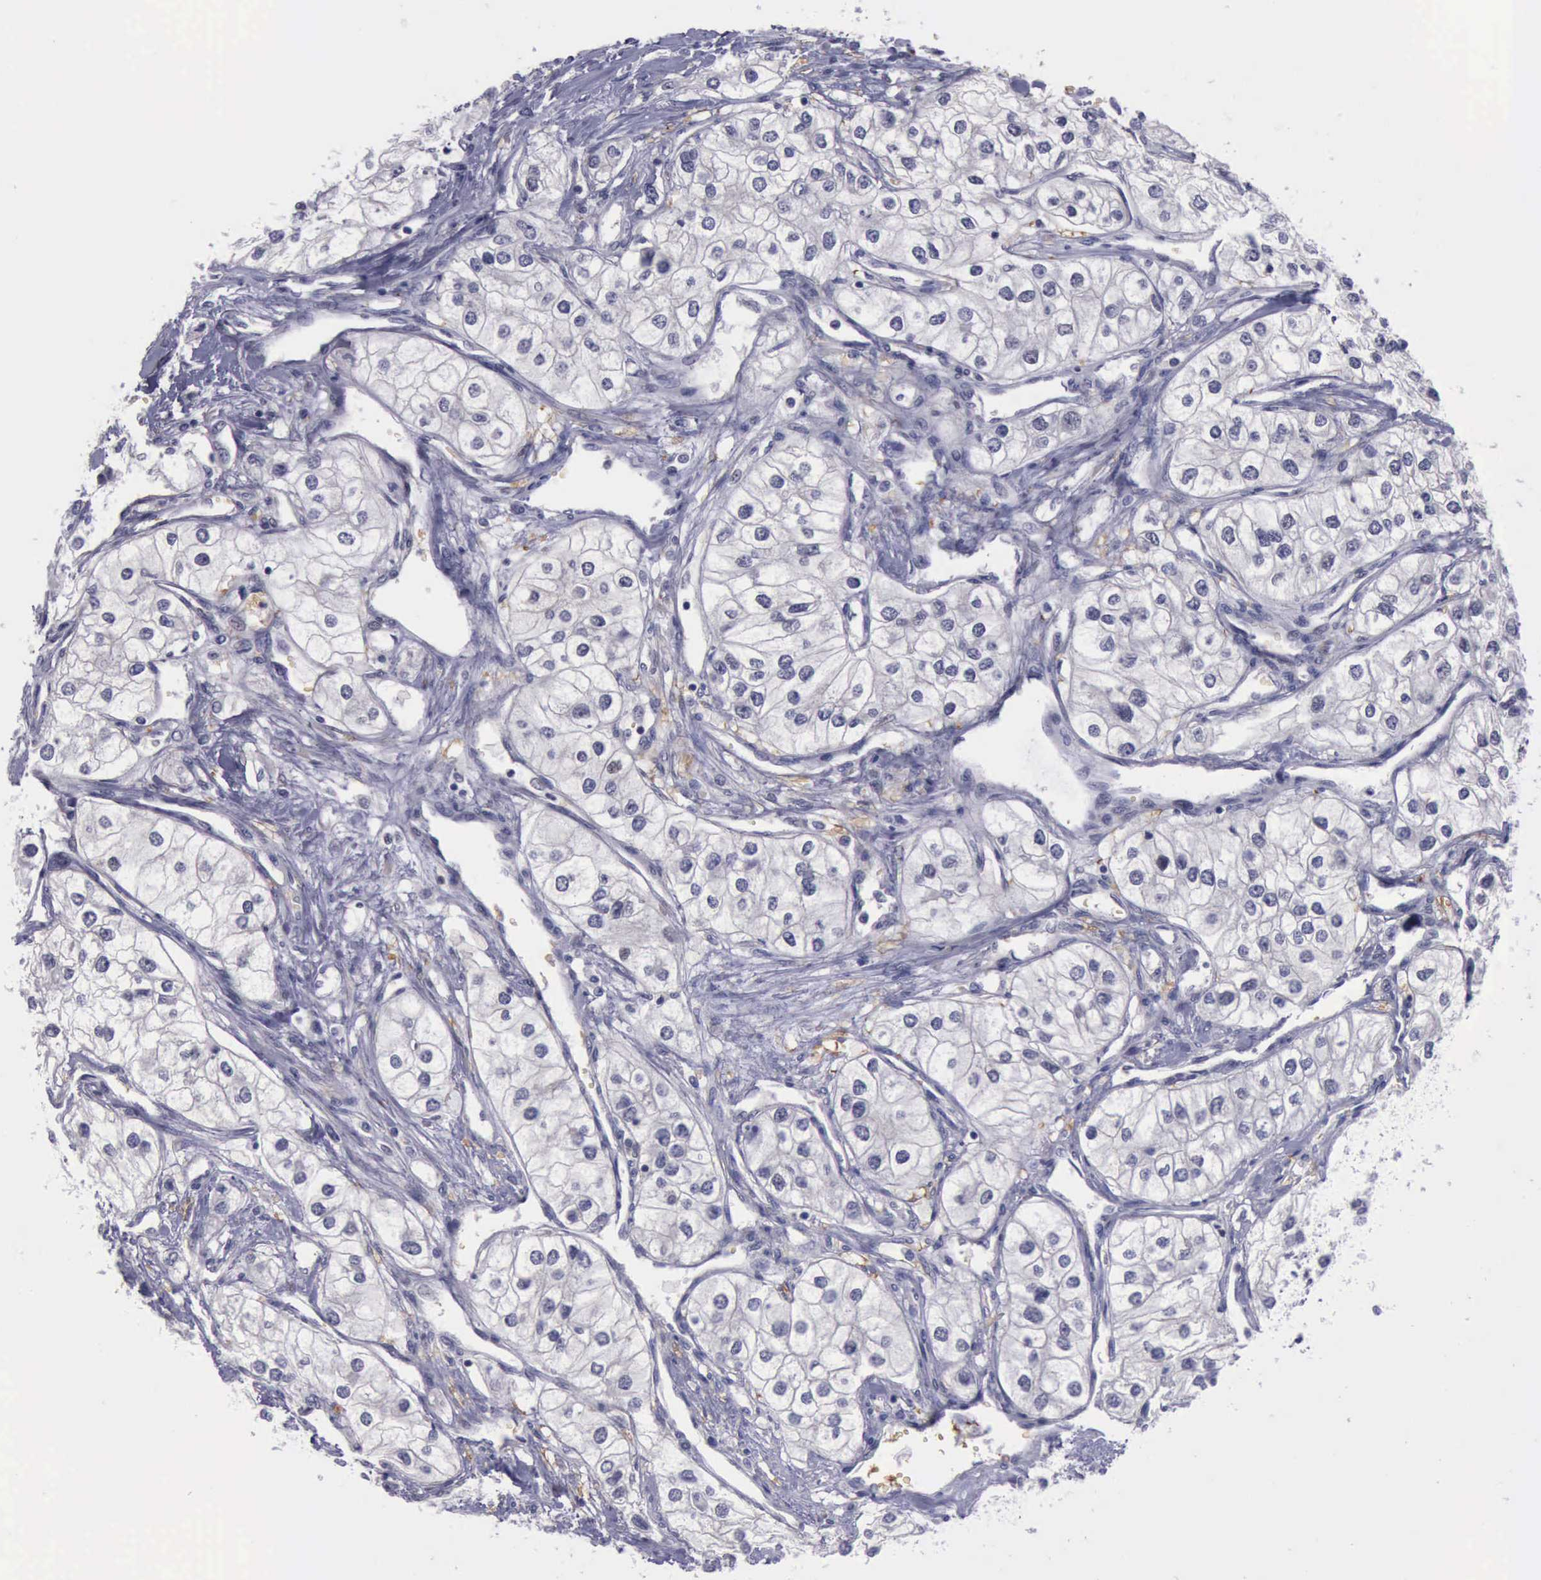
{"staining": {"intensity": "negative", "quantity": "none", "location": "none"}, "tissue": "renal cancer", "cell_type": "Tumor cells", "image_type": "cancer", "snomed": [{"axis": "morphology", "description": "Adenocarcinoma, NOS"}, {"axis": "topography", "description": "Kidney"}], "caption": "Tumor cells show no significant protein staining in renal adenocarcinoma.", "gene": "CEP128", "patient": {"sex": "male", "age": 57}}